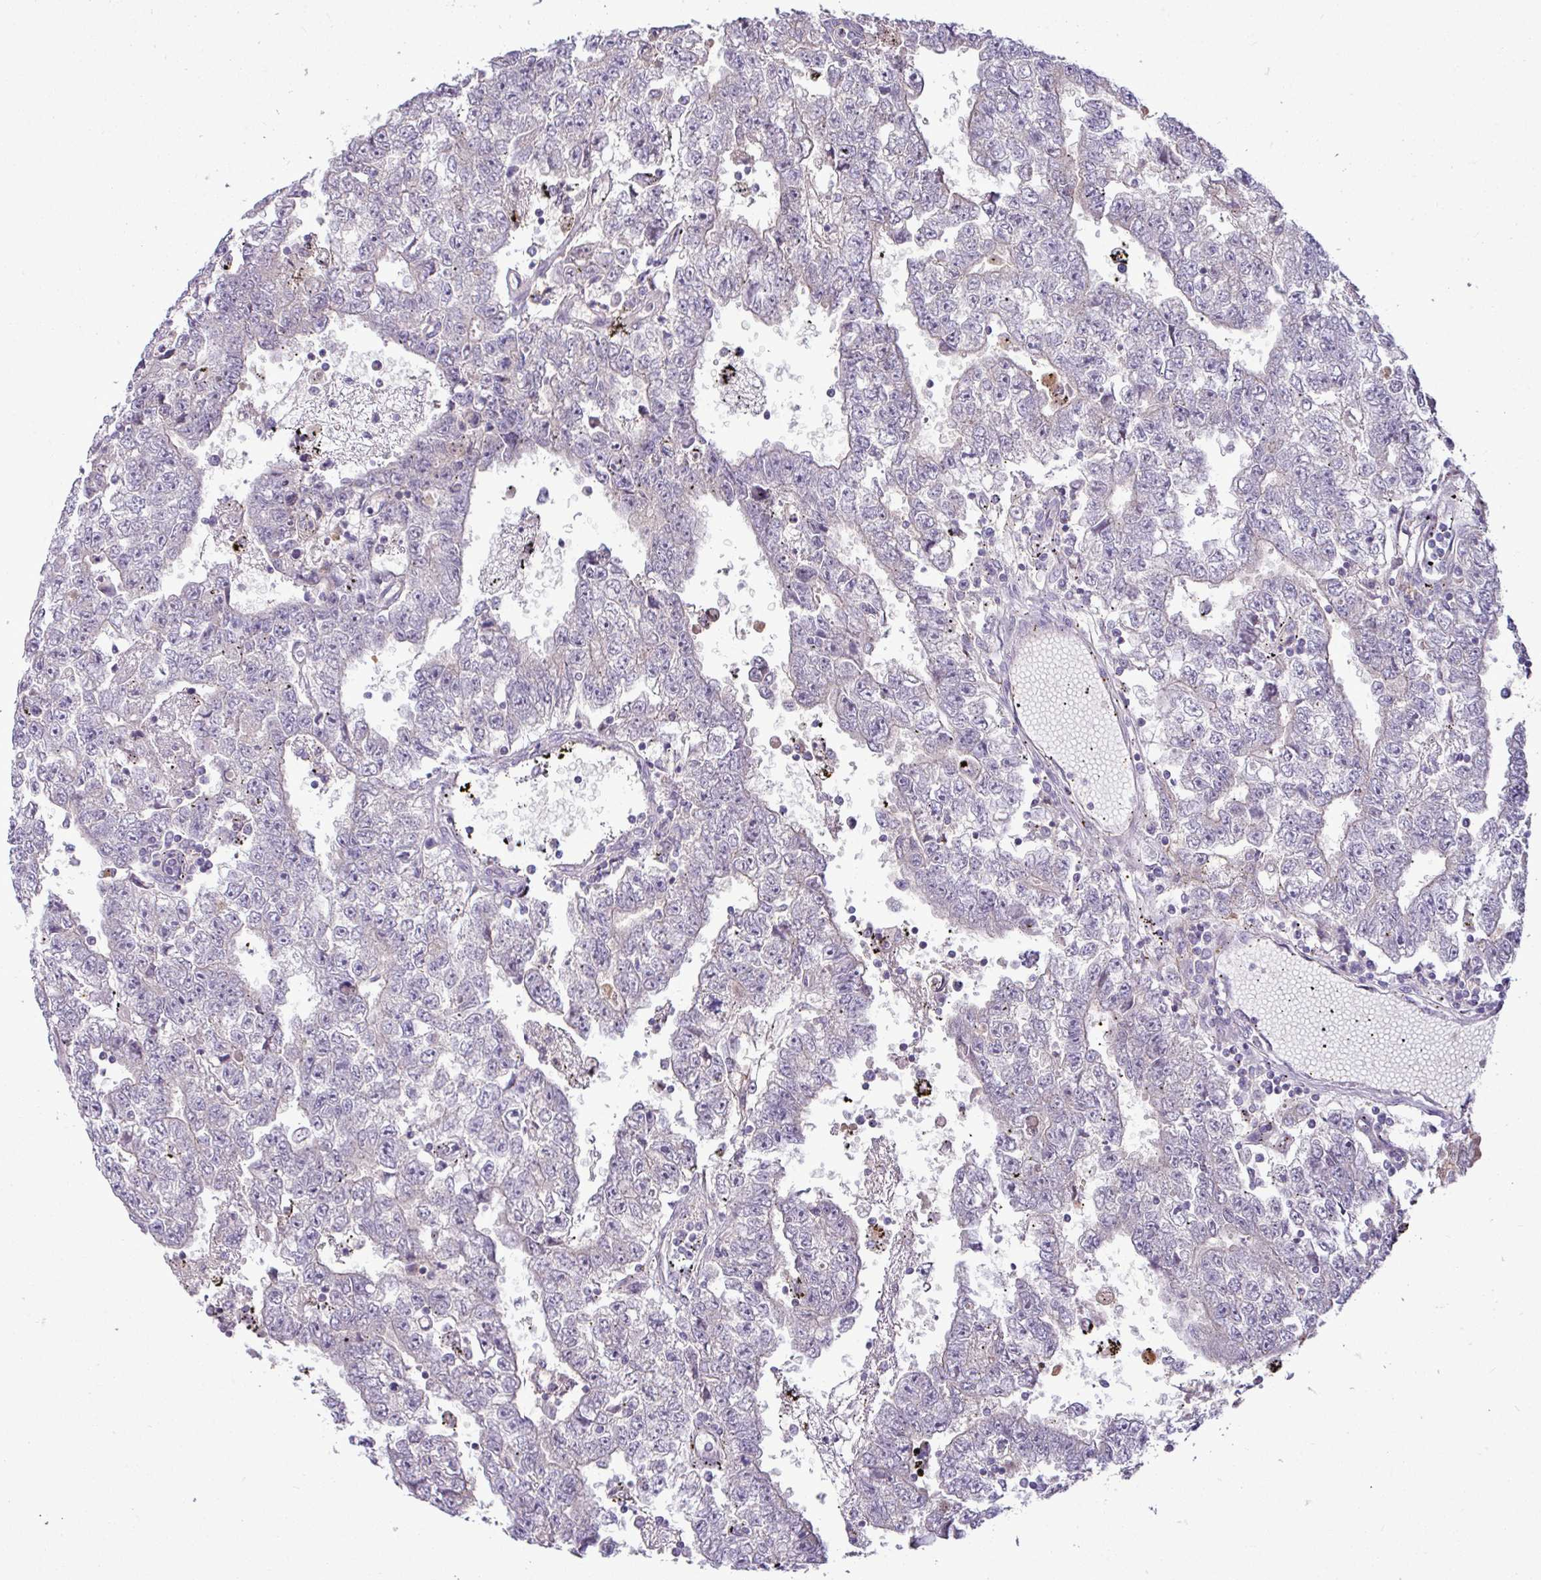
{"staining": {"intensity": "negative", "quantity": "none", "location": "none"}, "tissue": "testis cancer", "cell_type": "Tumor cells", "image_type": "cancer", "snomed": [{"axis": "morphology", "description": "Carcinoma, Embryonal, NOS"}, {"axis": "topography", "description": "Testis"}], "caption": "Immunohistochemical staining of embryonal carcinoma (testis) displays no significant expression in tumor cells. Nuclei are stained in blue.", "gene": "APOM", "patient": {"sex": "male", "age": 25}}